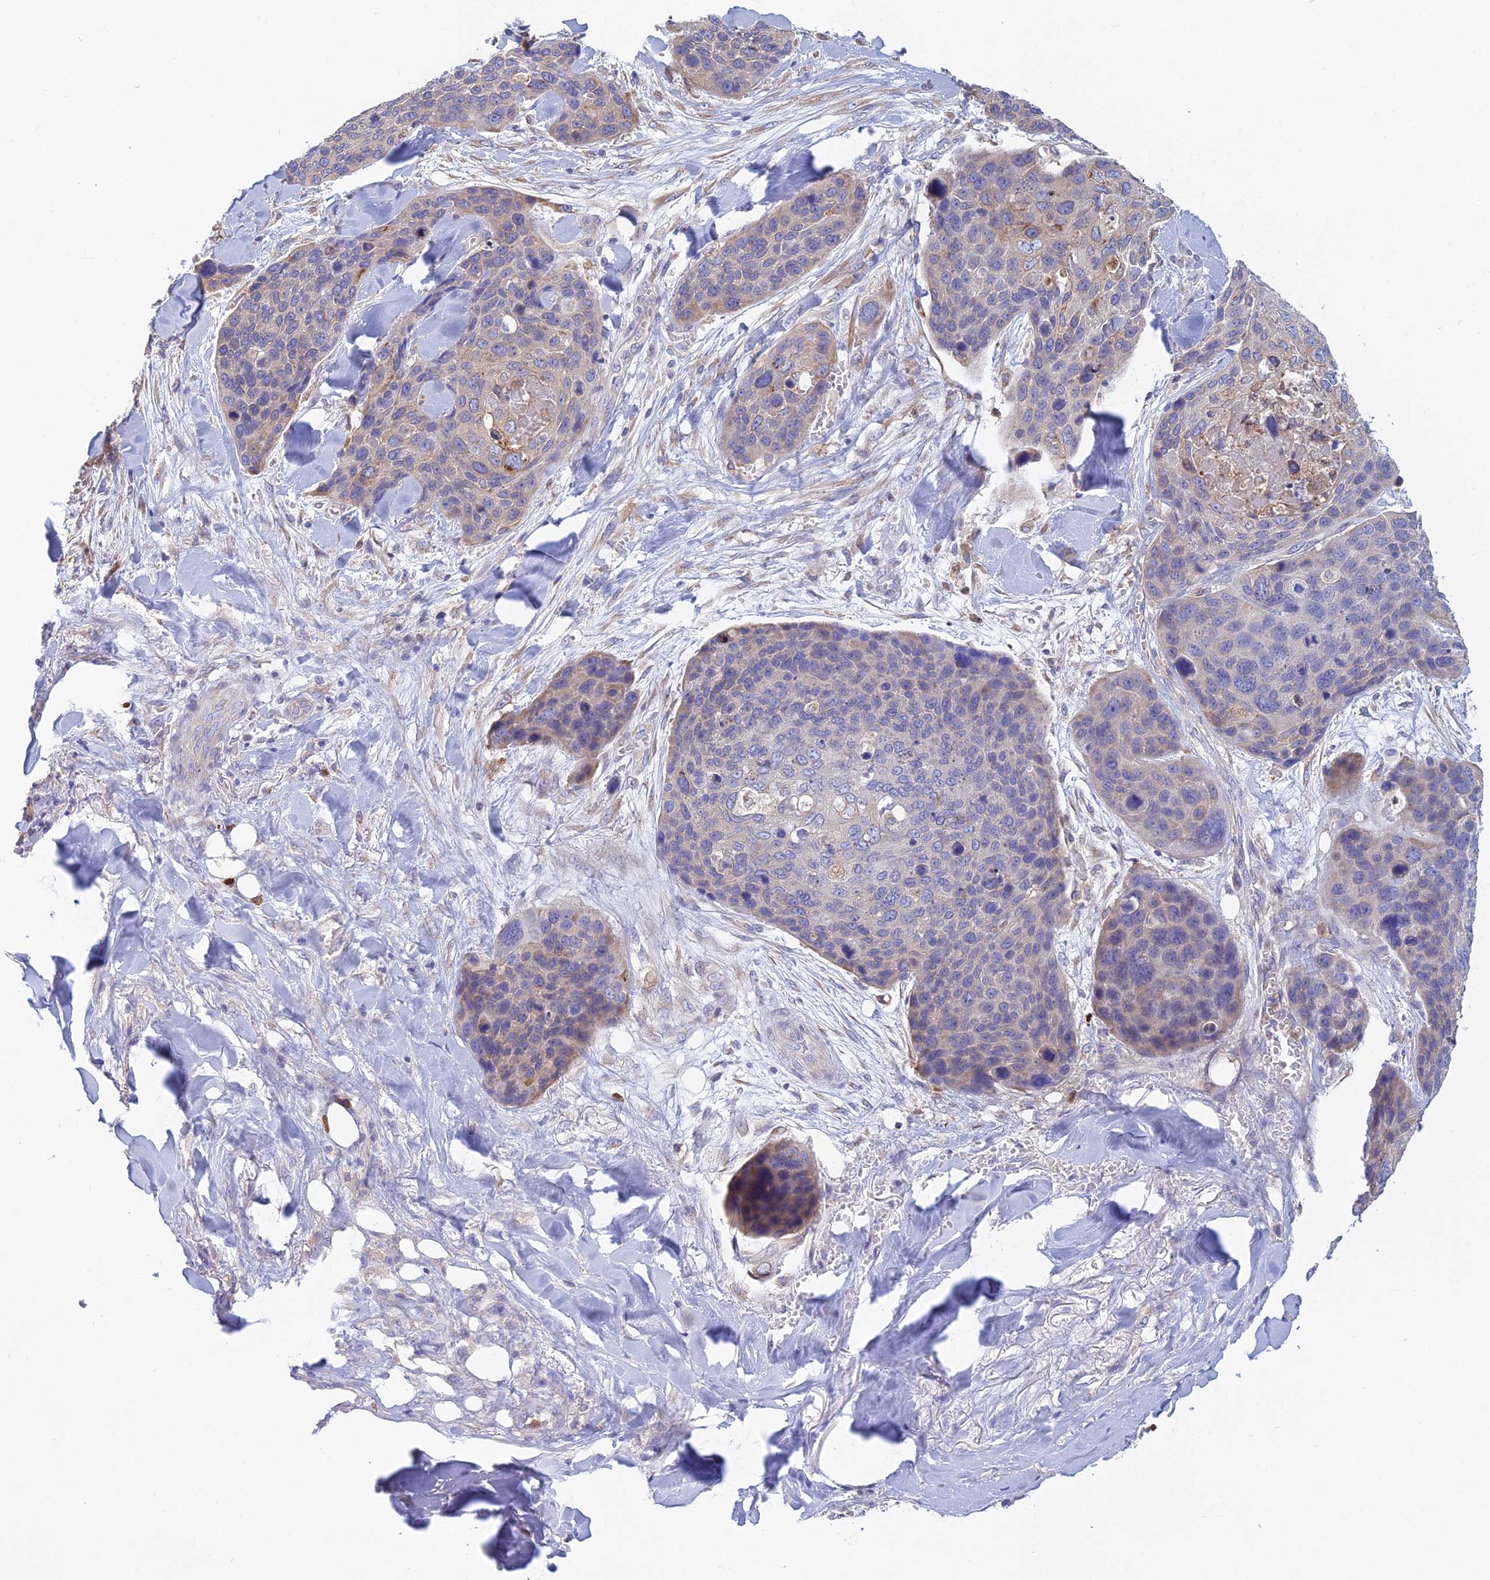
{"staining": {"intensity": "weak", "quantity": "<25%", "location": "cytoplasmic/membranous"}, "tissue": "skin cancer", "cell_type": "Tumor cells", "image_type": "cancer", "snomed": [{"axis": "morphology", "description": "Basal cell carcinoma"}, {"axis": "topography", "description": "Skin"}], "caption": "This is a image of IHC staining of skin cancer (basal cell carcinoma), which shows no staining in tumor cells.", "gene": "HM13", "patient": {"sex": "female", "age": 74}}